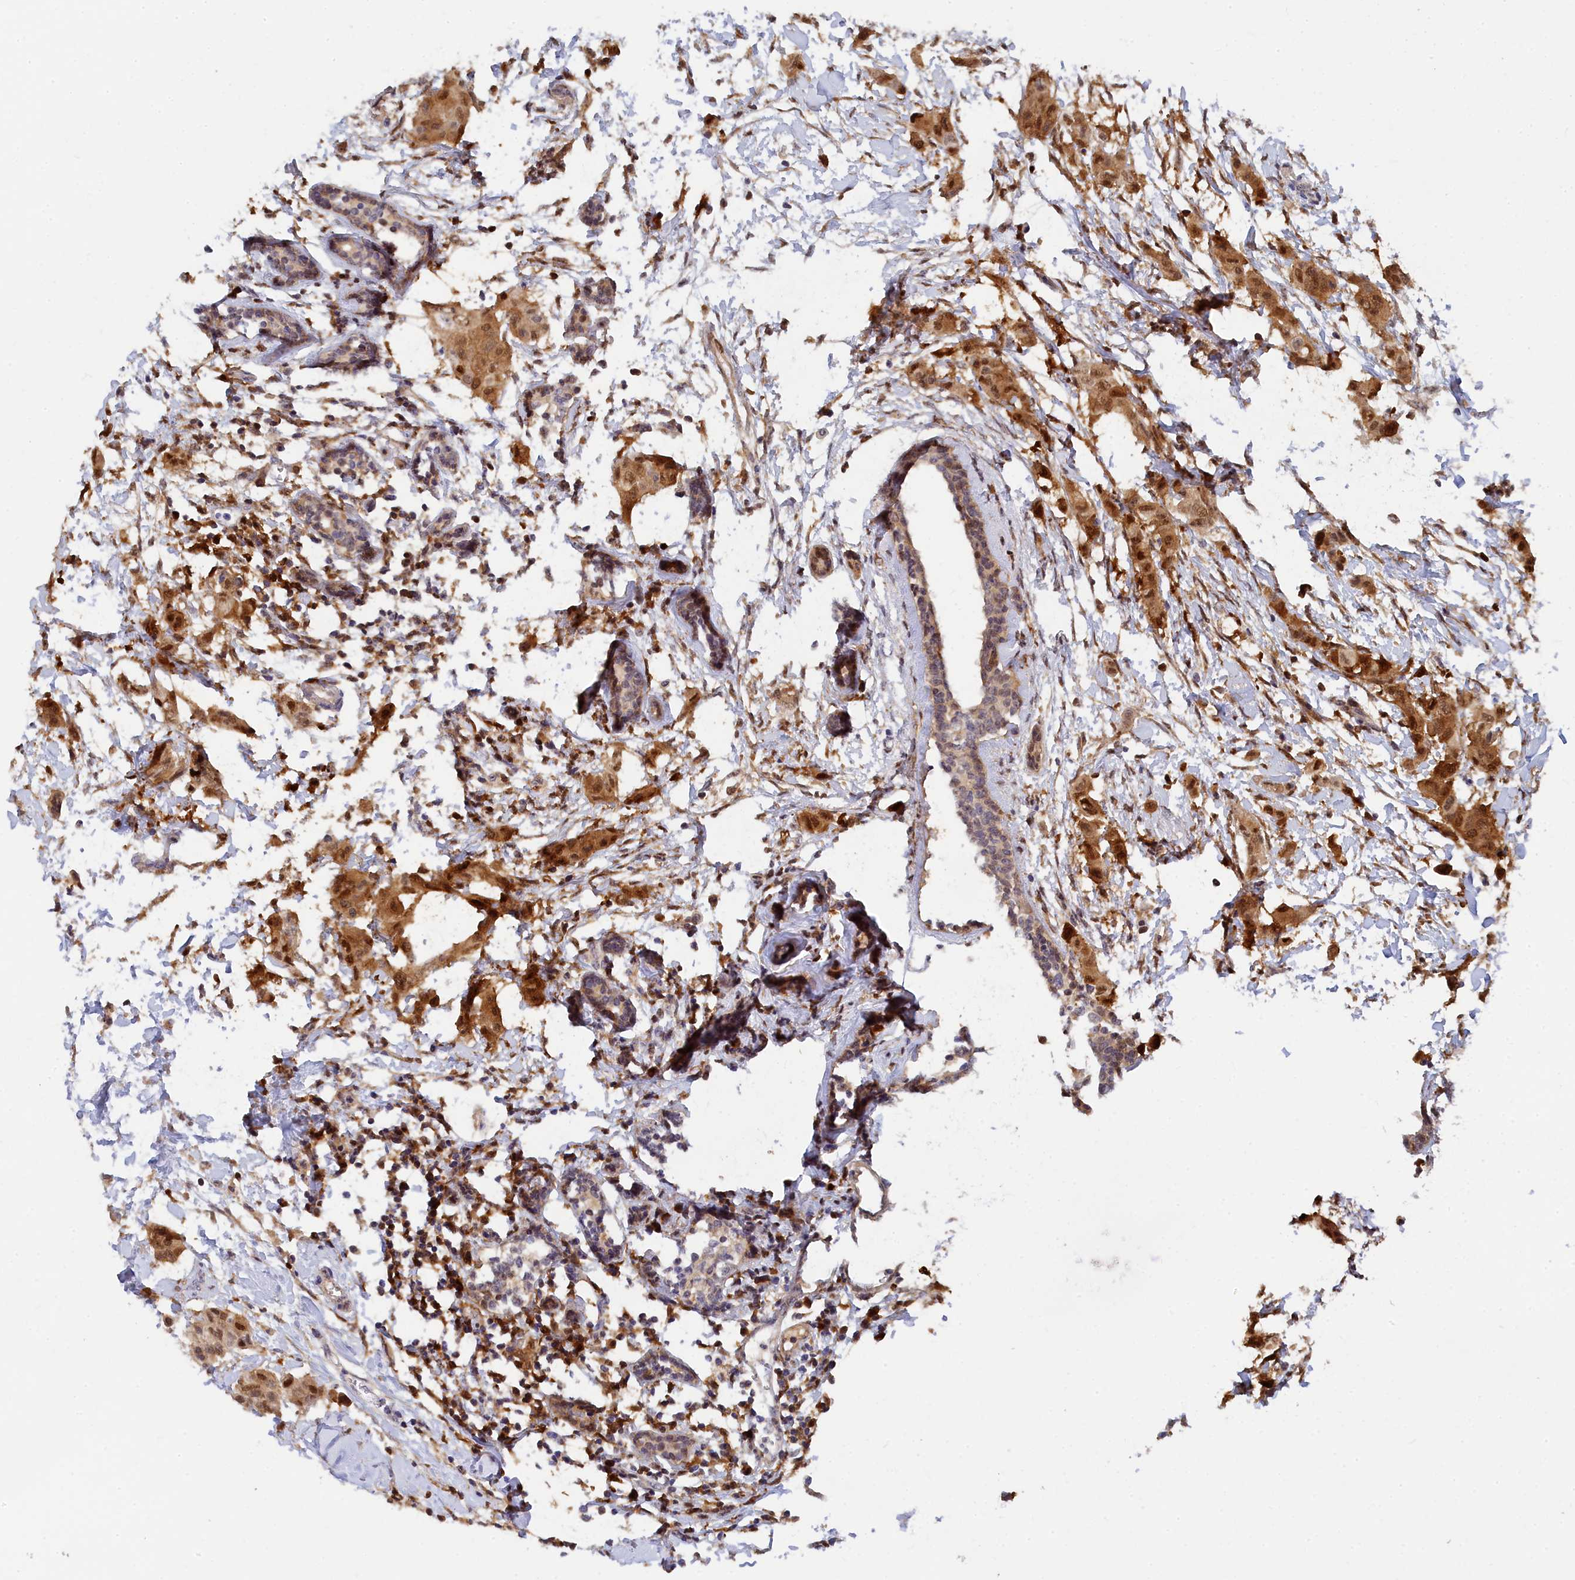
{"staining": {"intensity": "moderate", "quantity": ">75%", "location": "cytoplasmic/membranous,nuclear"}, "tissue": "breast cancer", "cell_type": "Tumor cells", "image_type": "cancer", "snomed": [{"axis": "morphology", "description": "Duct carcinoma"}, {"axis": "topography", "description": "Breast"}], "caption": "Immunohistochemistry (IHC) photomicrograph of breast cancer (infiltrating ductal carcinoma) stained for a protein (brown), which shows medium levels of moderate cytoplasmic/membranous and nuclear expression in approximately >75% of tumor cells.", "gene": "SPATA5L1", "patient": {"sex": "female", "age": 40}}